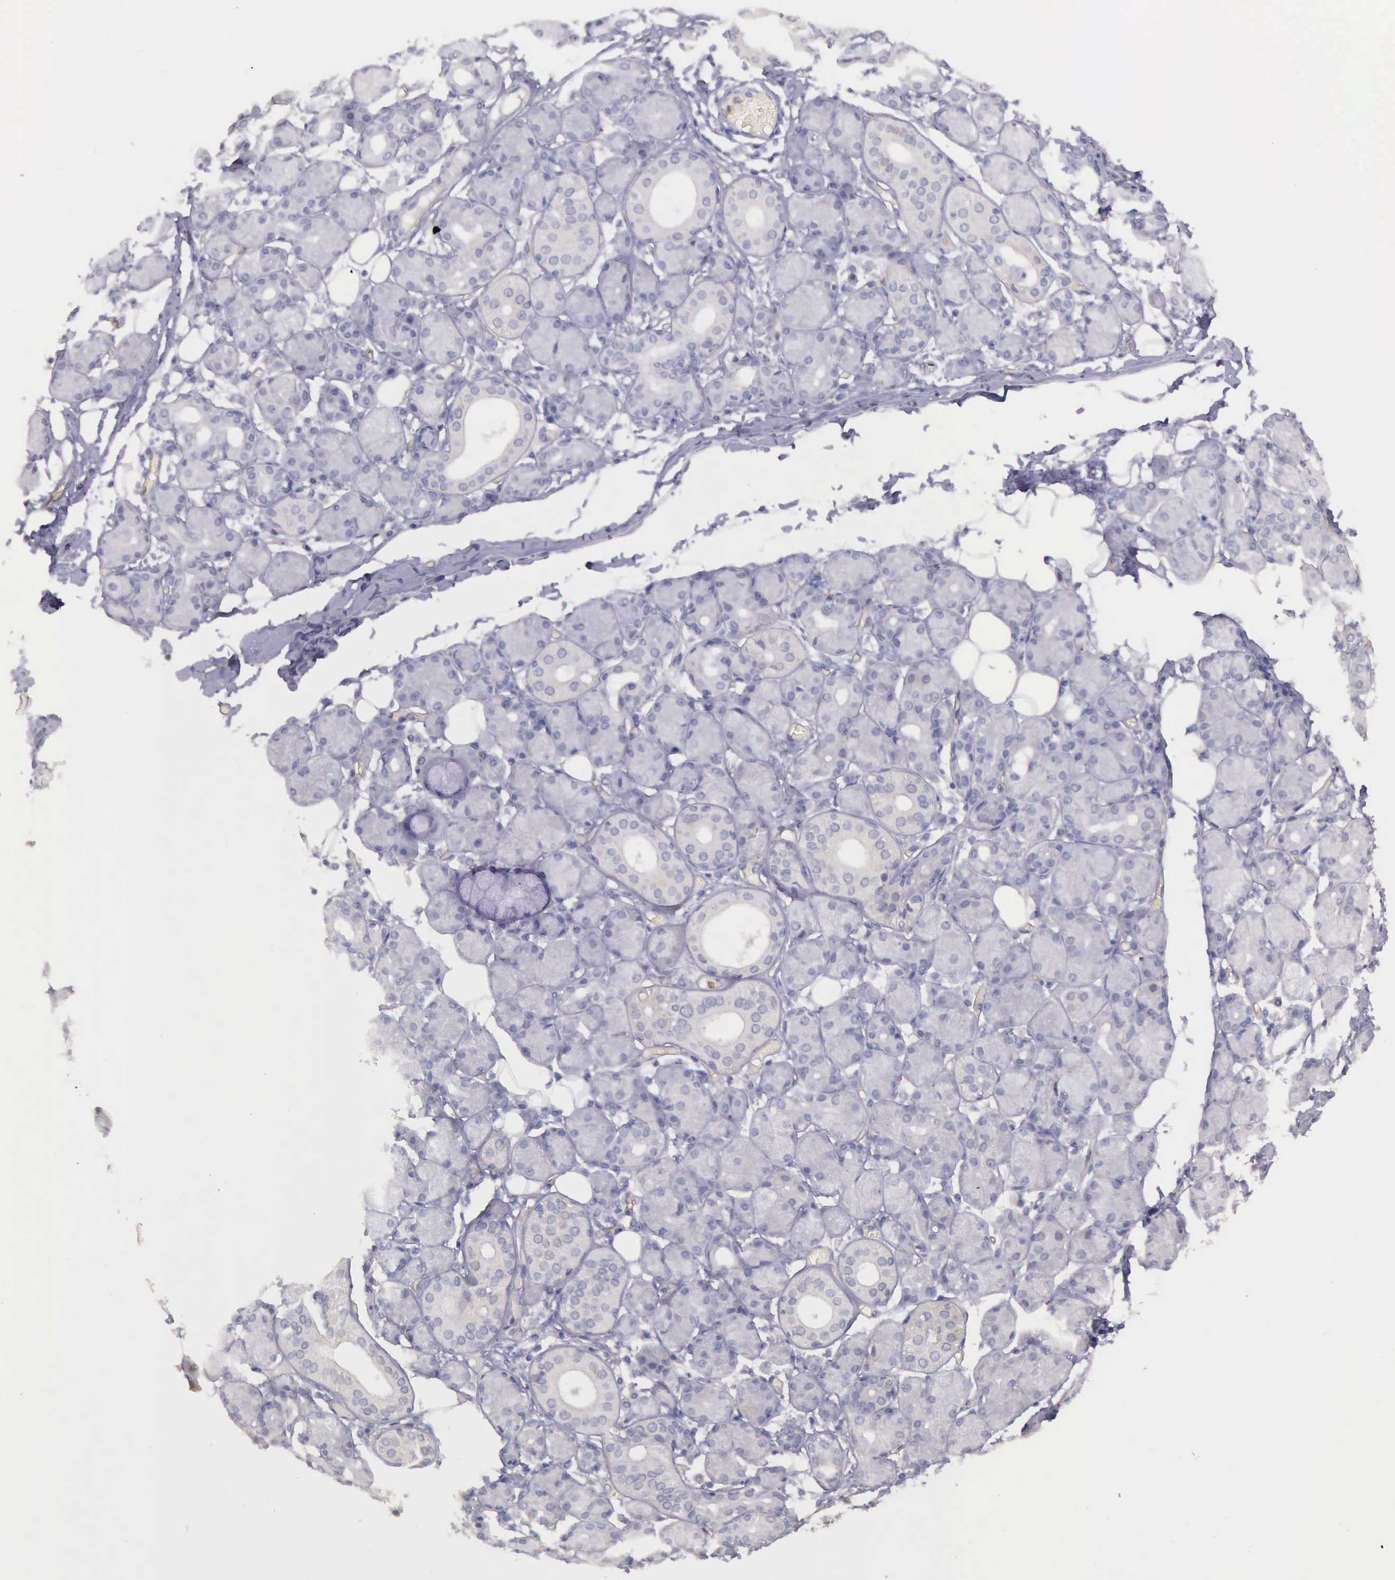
{"staining": {"intensity": "negative", "quantity": "none", "location": "none"}, "tissue": "salivary gland", "cell_type": "Glandular cells", "image_type": "normal", "snomed": [{"axis": "morphology", "description": "Normal tissue, NOS"}, {"axis": "topography", "description": "Salivary gland"}, {"axis": "topography", "description": "Peripheral nerve tissue"}], "caption": "The image displays no significant staining in glandular cells of salivary gland. Brightfield microscopy of IHC stained with DAB (brown) and hematoxylin (blue), captured at high magnification.", "gene": "TCEANC", "patient": {"sex": "male", "age": 62}}